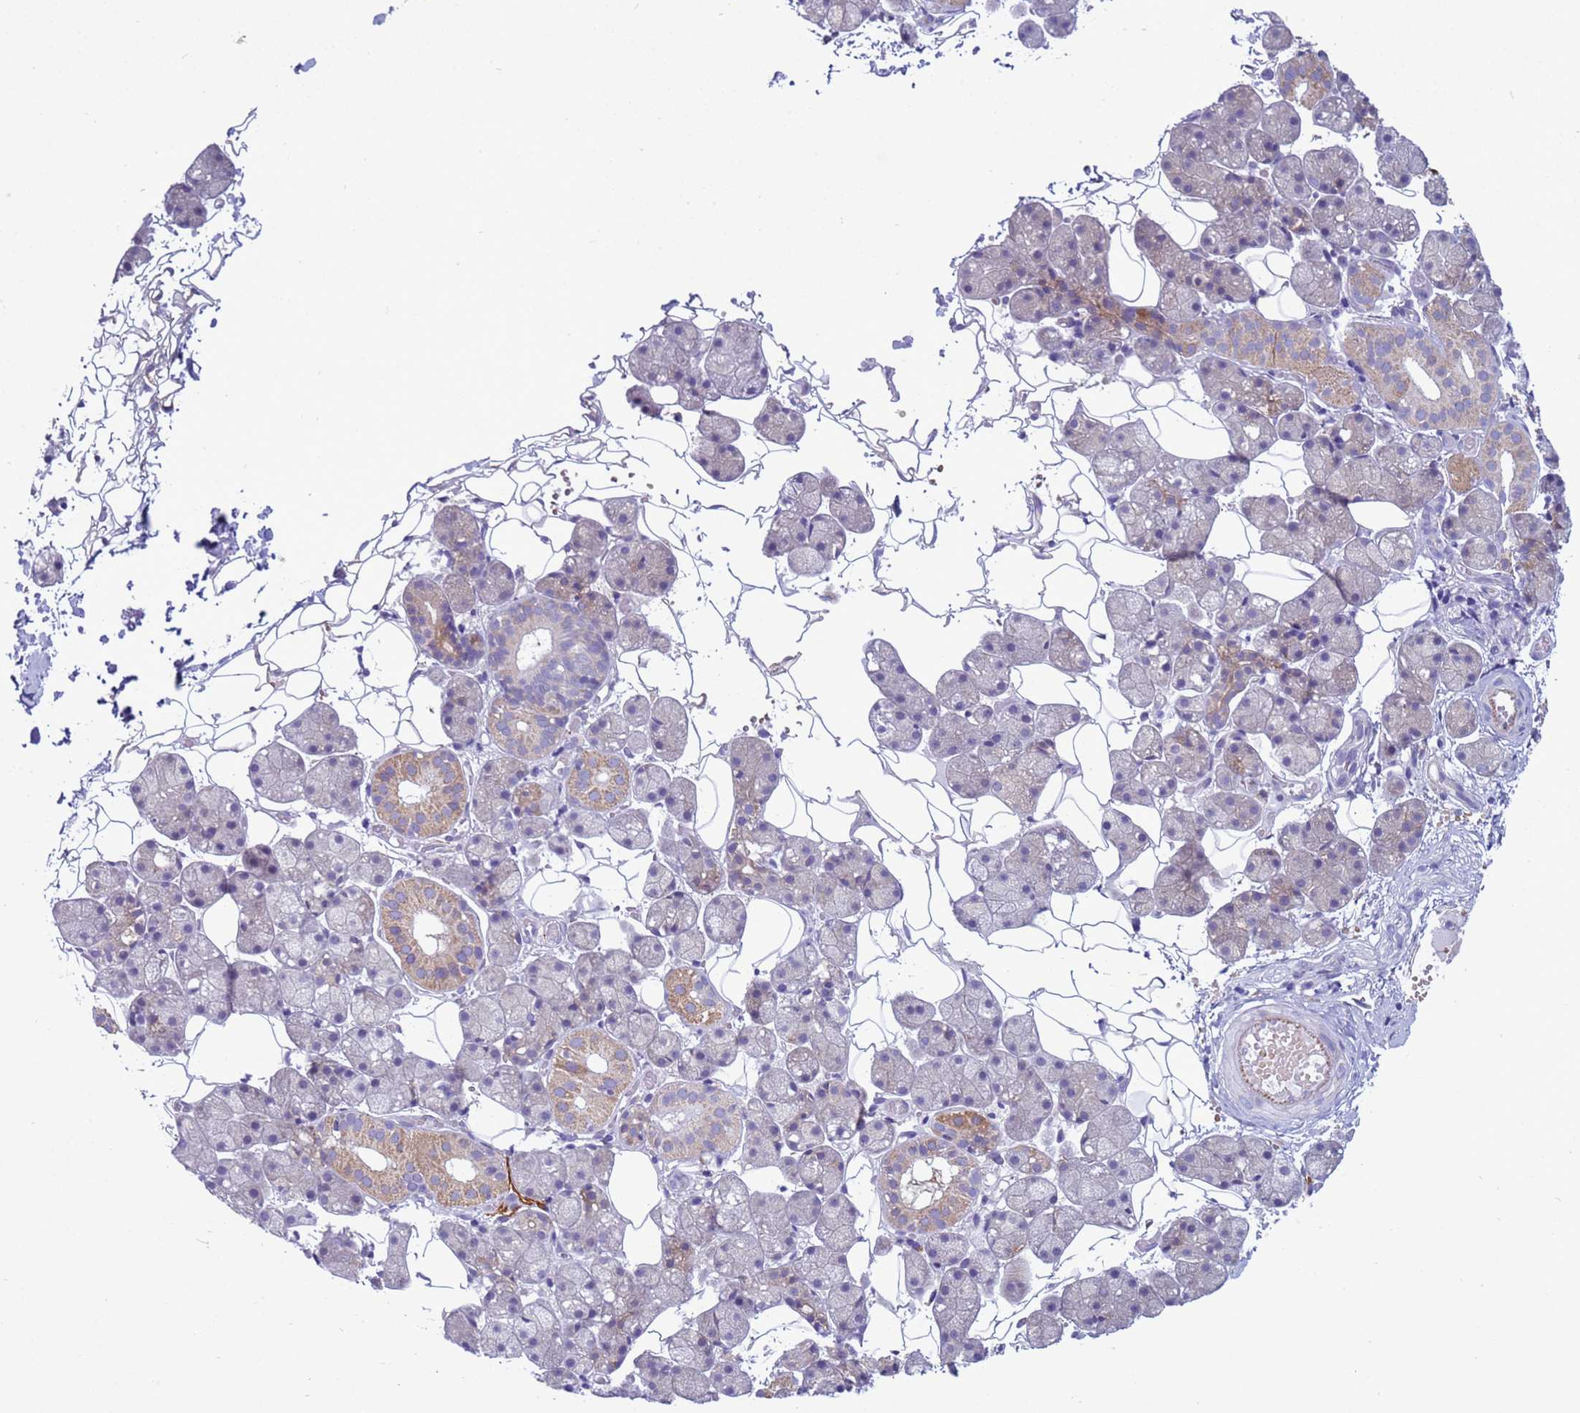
{"staining": {"intensity": "moderate", "quantity": "<25%", "location": "cytoplasmic/membranous"}, "tissue": "salivary gland", "cell_type": "Glandular cells", "image_type": "normal", "snomed": [{"axis": "morphology", "description": "Normal tissue, NOS"}, {"axis": "topography", "description": "Salivary gland"}], "caption": "Salivary gland stained with IHC exhibits moderate cytoplasmic/membranous expression in about <25% of glandular cells.", "gene": "ABHD17B", "patient": {"sex": "female", "age": 33}}